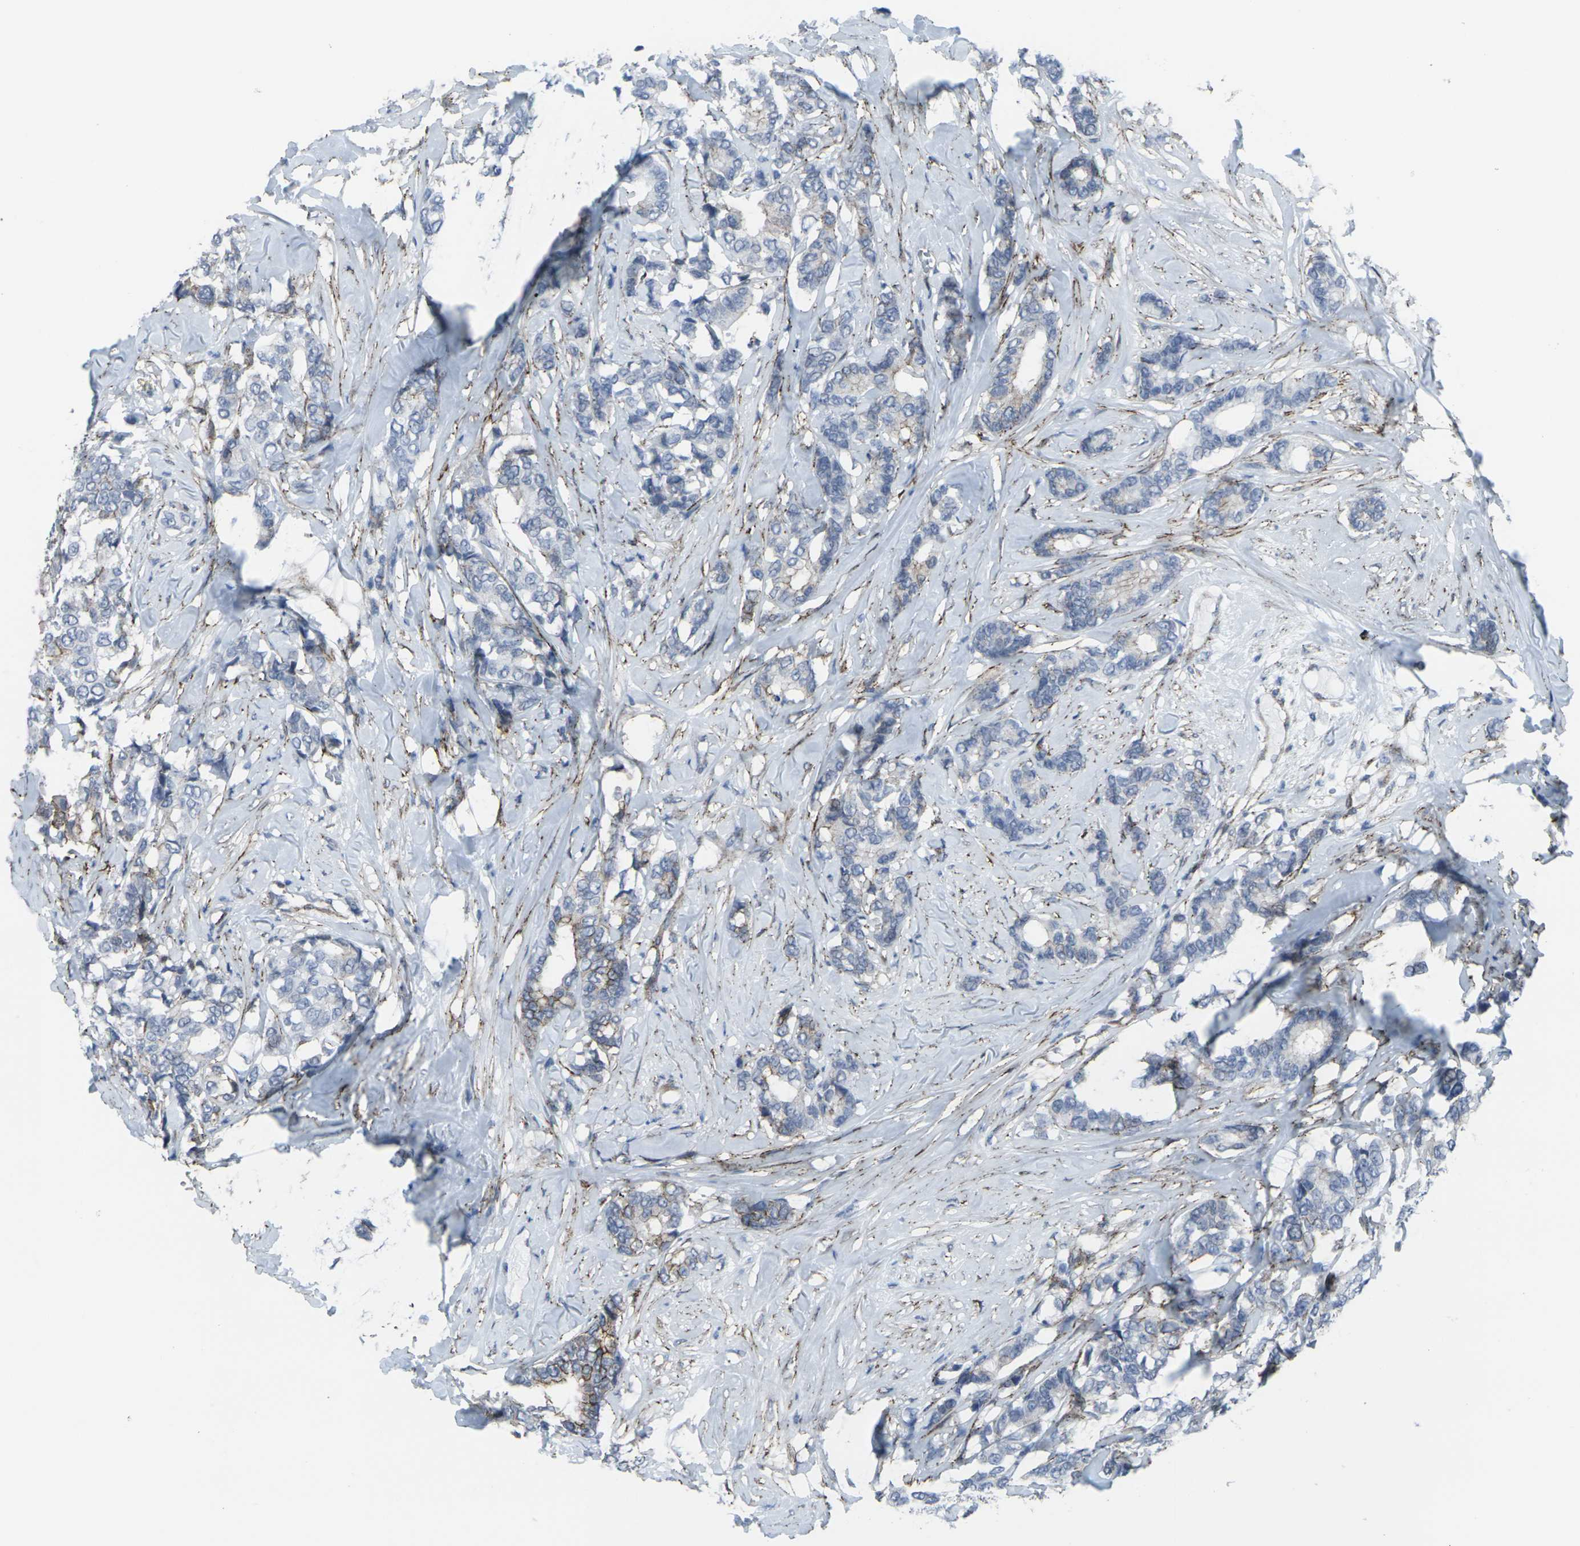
{"staining": {"intensity": "moderate", "quantity": "<25%", "location": "cytoplasmic/membranous"}, "tissue": "breast cancer", "cell_type": "Tumor cells", "image_type": "cancer", "snomed": [{"axis": "morphology", "description": "Duct carcinoma"}, {"axis": "topography", "description": "Breast"}], "caption": "Immunohistochemical staining of breast infiltrating ductal carcinoma reveals moderate cytoplasmic/membranous protein expression in about <25% of tumor cells.", "gene": "CDH11", "patient": {"sex": "female", "age": 87}}